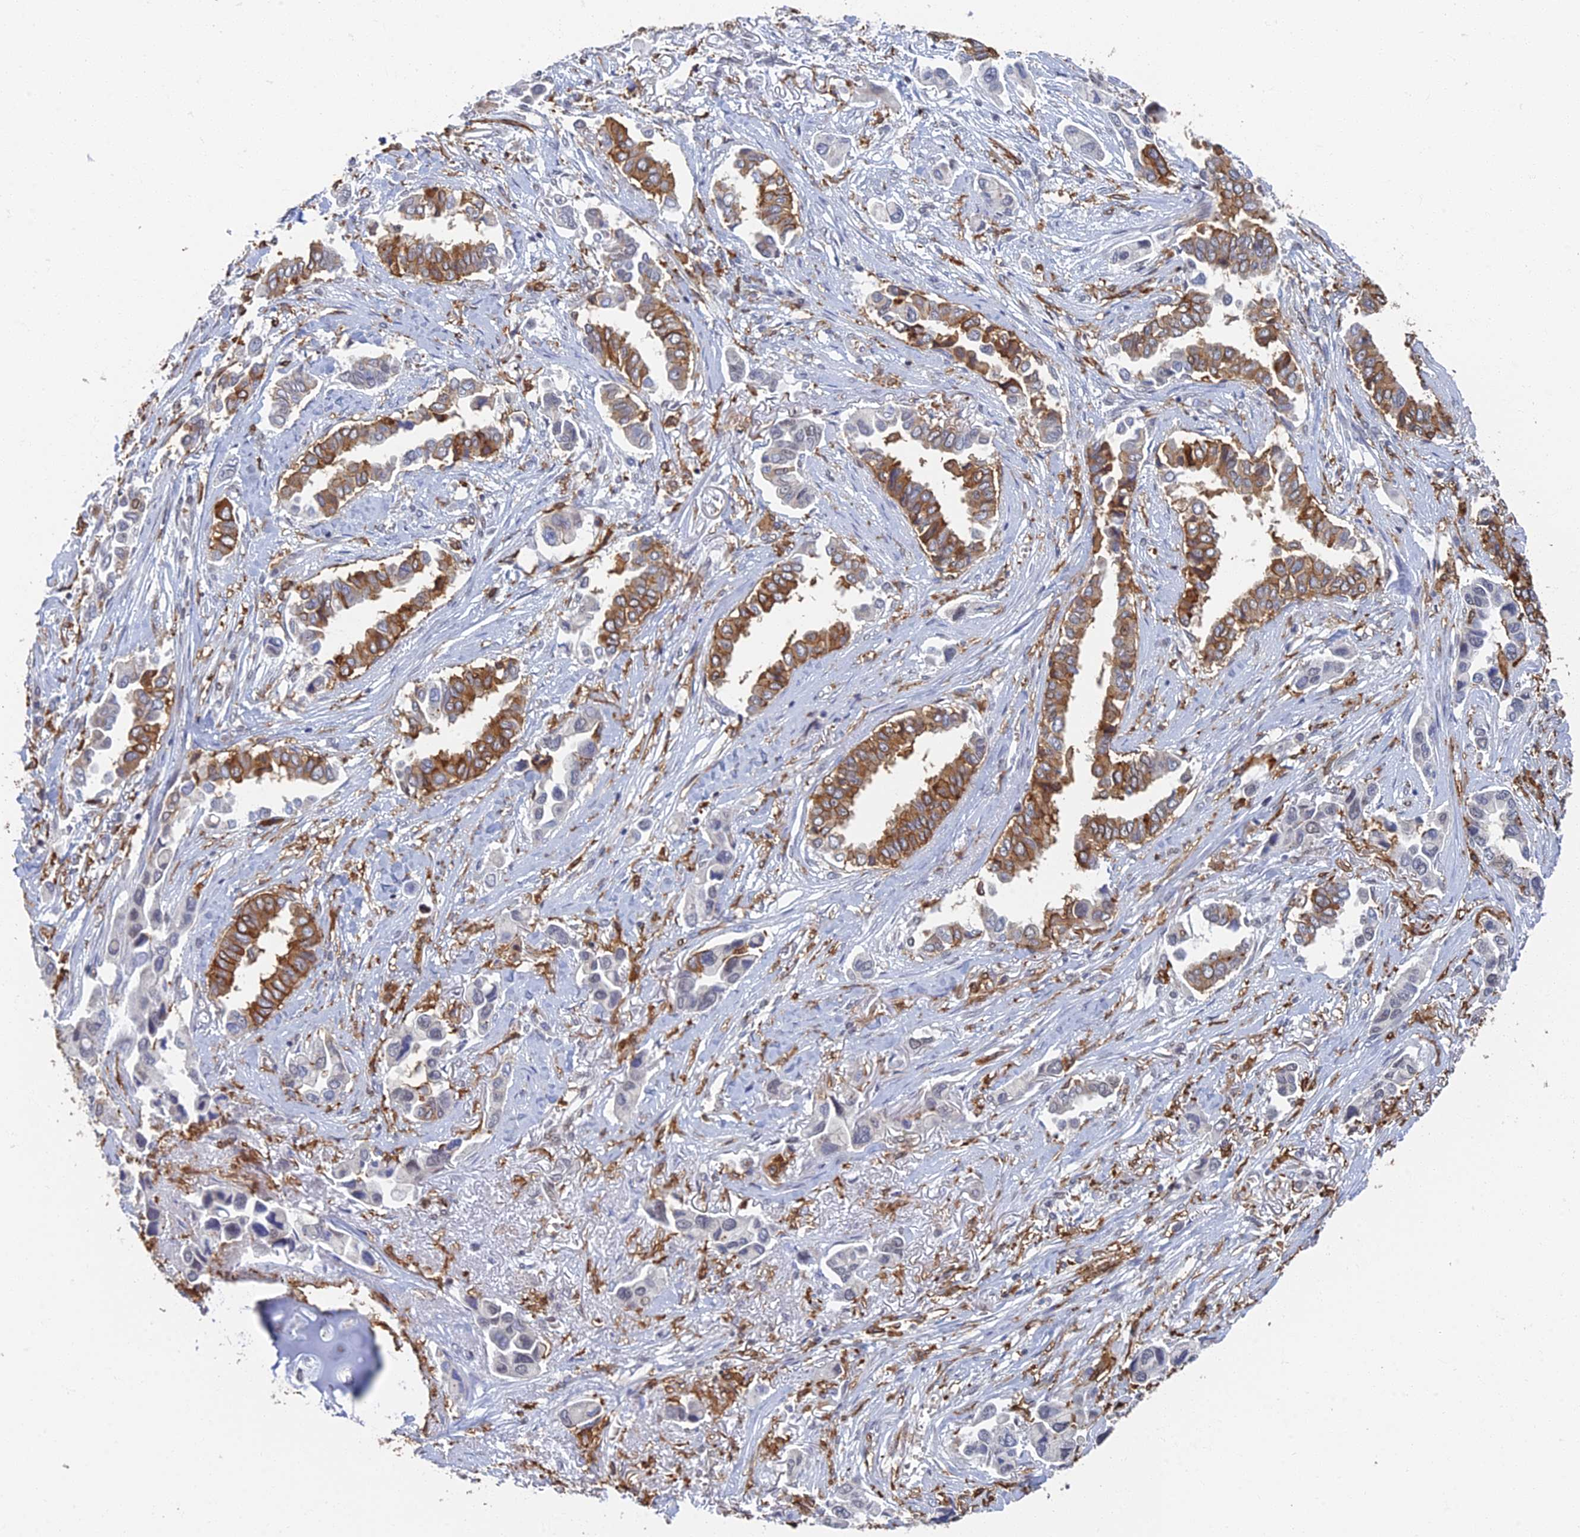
{"staining": {"intensity": "moderate", "quantity": ">75%", "location": "cytoplasmic/membranous"}, "tissue": "lung cancer", "cell_type": "Tumor cells", "image_type": "cancer", "snomed": [{"axis": "morphology", "description": "Adenocarcinoma, NOS"}, {"axis": "topography", "description": "Lung"}], "caption": "Tumor cells exhibit medium levels of moderate cytoplasmic/membranous staining in approximately >75% of cells in human lung adenocarcinoma. The staining is performed using DAB brown chromogen to label protein expression. The nuclei are counter-stained blue using hematoxylin.", "gene": "GPATCH1", "patient": {"sex": "female", "age": 76}}